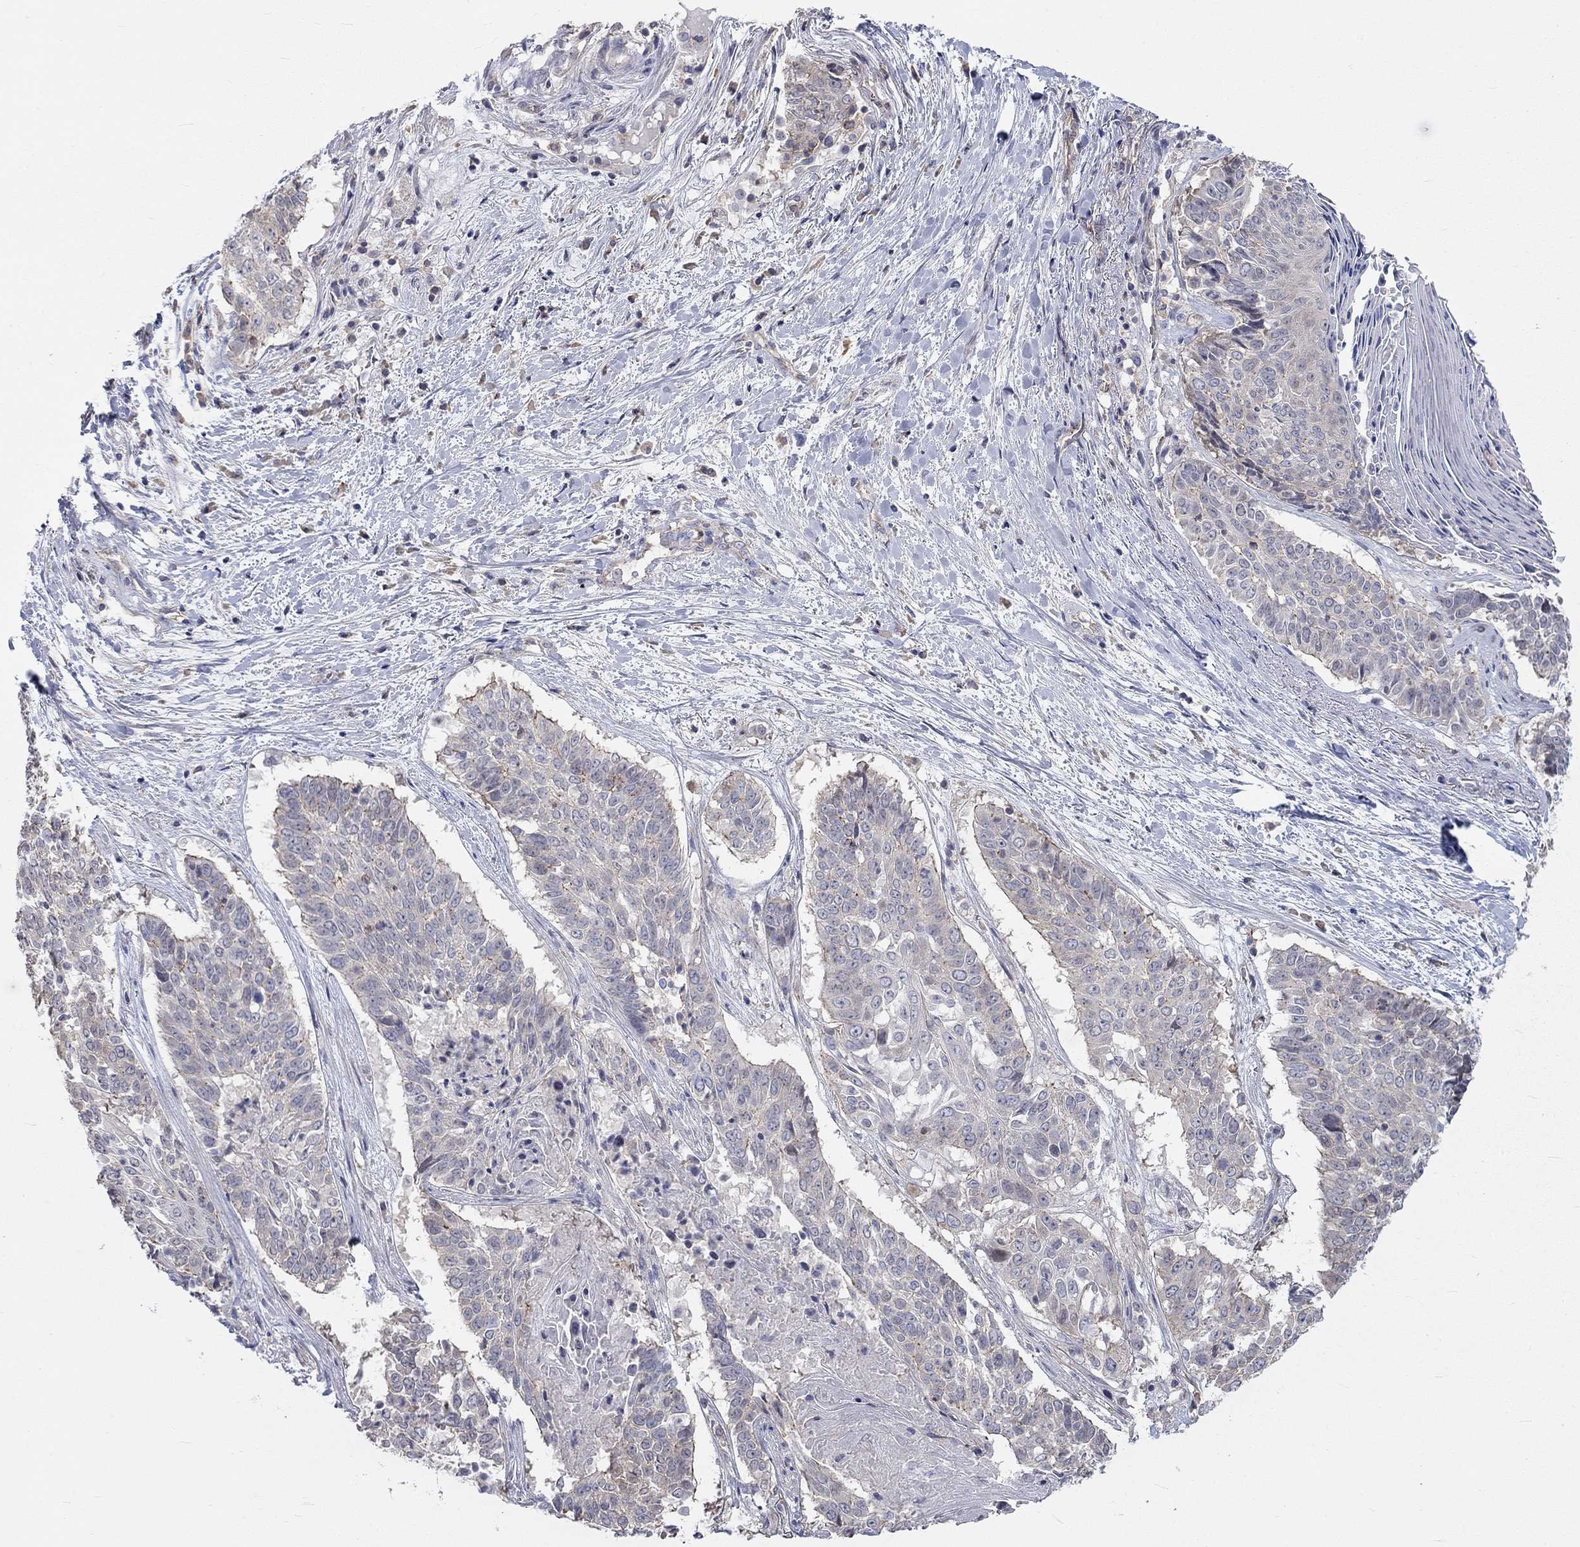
{"staining": {"intensity": "strong", "quantity": "<25%", "location": "cytoplasmic/membranous"}, "tissue": "lung cancer", "cell_type": "Tumor cells", "image_type": "cancer", "snomed": [{"axis": "morphology", "description": "Squamous cell carcinoma, NOS"}, {"axis": "topography", "description": "Lung"}], "caption": "An IHC image of neoplastic tissue is shown. Protein staining in brown shows strong cytoplasmic/membranous positivity in lung squamous cell carcinoma within tumor cells. (DAB (3,3'-diaminobenzidine) IHC with brightfield microscopy, high magnification).", "gene": "PCDHGA10", "patient": {"sex": "male", "age": 64}}